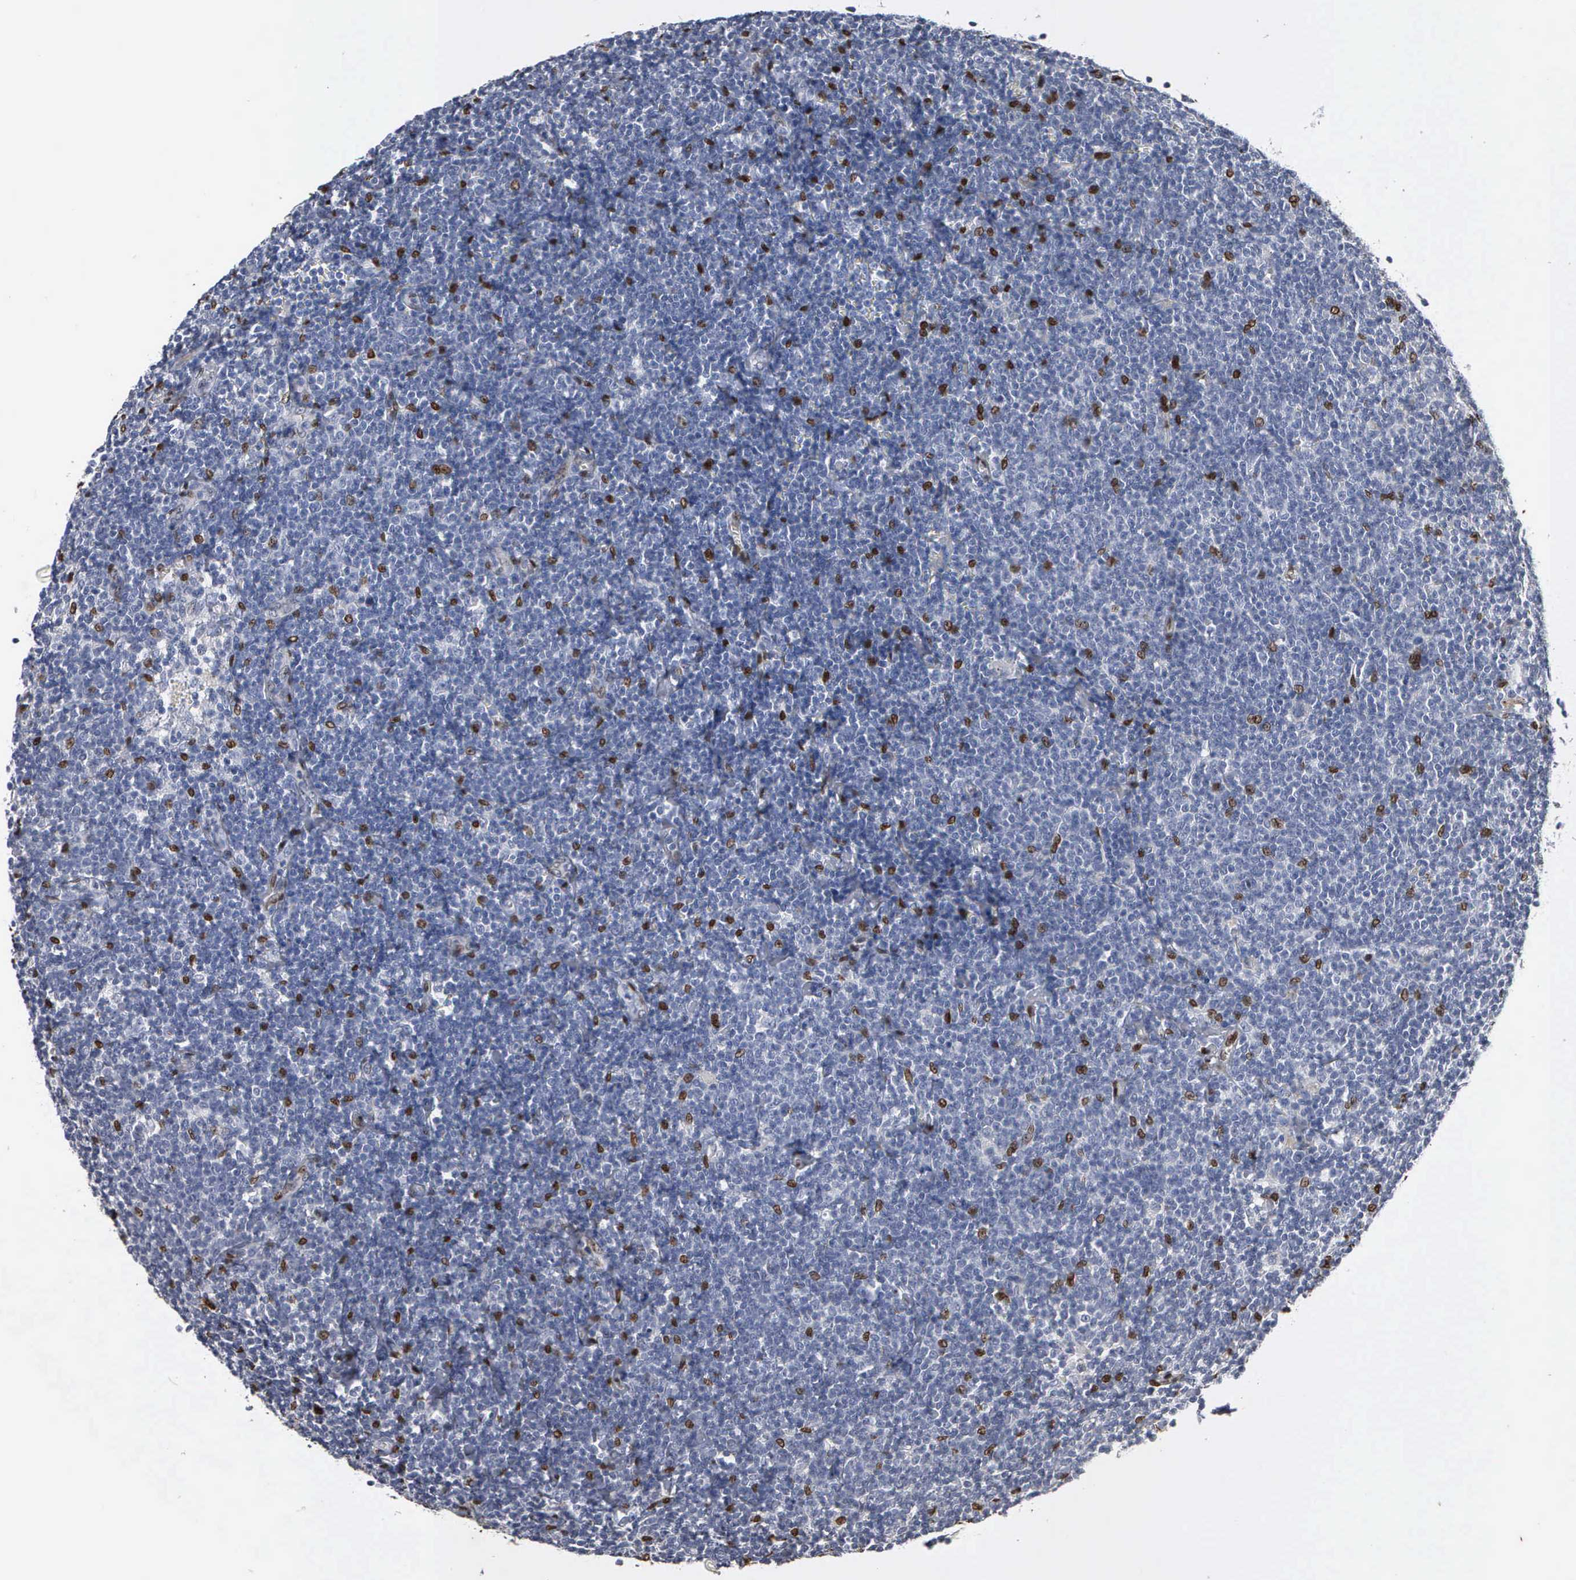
{"staining": {"intensity": "negative", "quantity": "none", "location": "none"}, "tissue": "lymphoma", "cell_type": "Tumor cells", "image_type": "cancer", "snomed": [{"axis": "morphology", "description": "Malignant lymphoma, non-Hodgkin's type, Low grade"}, {"axis": "topography", "description": "Lymph node"}], "caption": "An IHC image of low-grade malignant lymphoma, non-Hodgkin's type is shown. There is no staining in tumor cells of low-grade malignant lymphoma, non-Hodgkin's type.", "gene": "FGF2", "patient": {"sex": "male", "age": 65}}